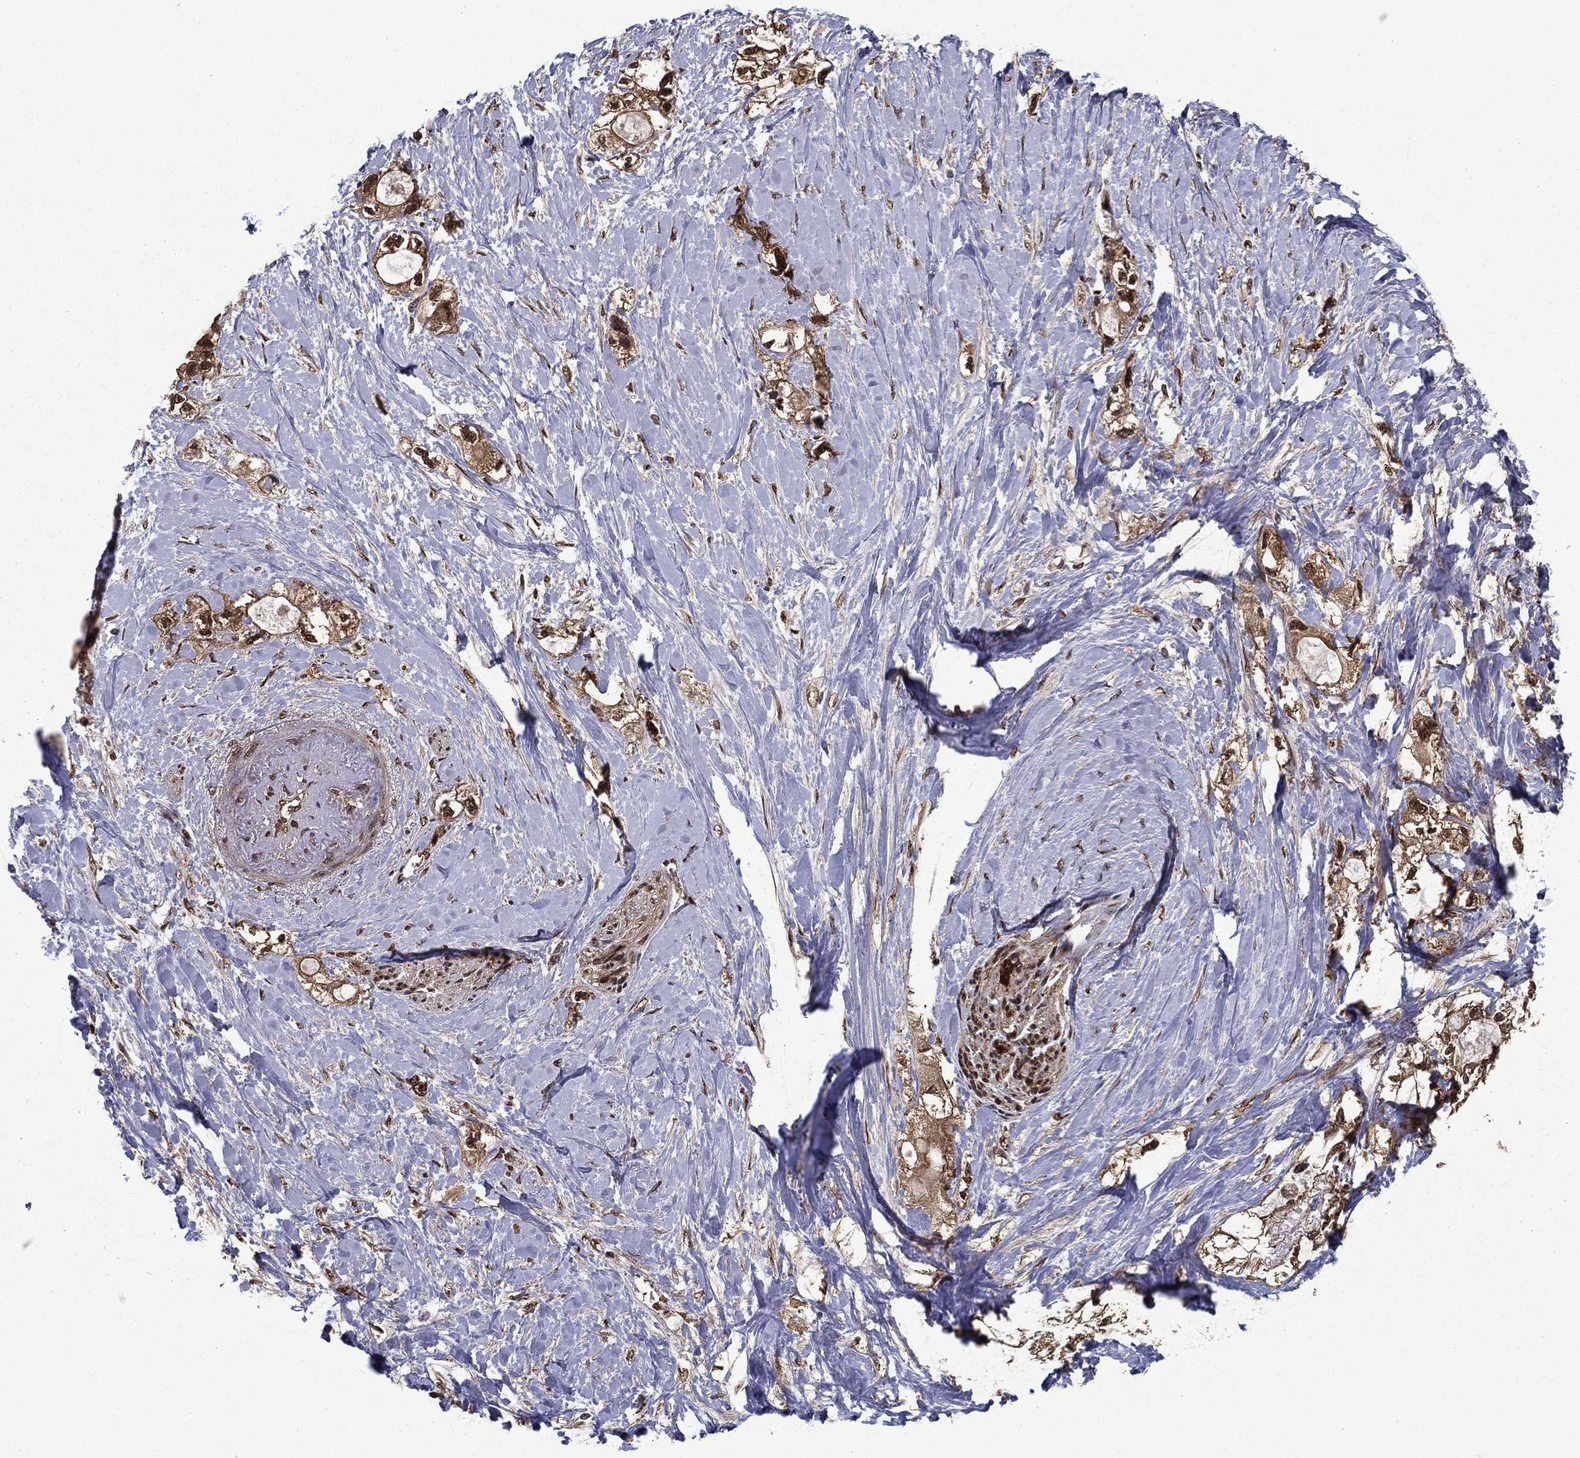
{"staining": {"intensity": "strong", "quantity": "25%-75%", "location": "nuclear"}, "tissue": "pancreatic cancer", "cell_type": "Tumor cells", "image_type": "cancer", "snomed": [{"axis": "morphology", "description": "Adenocarcinoma, NOS"}, {"axis": "topography", "description": "Pancreas"}], "caption": "A brown stain shows strong nuclear positivity of a protein in human adenocarcinoma (pancreatic) tumor cells.", "gene": "CARM1", "patient": {"sex": "female", "age": 56}}